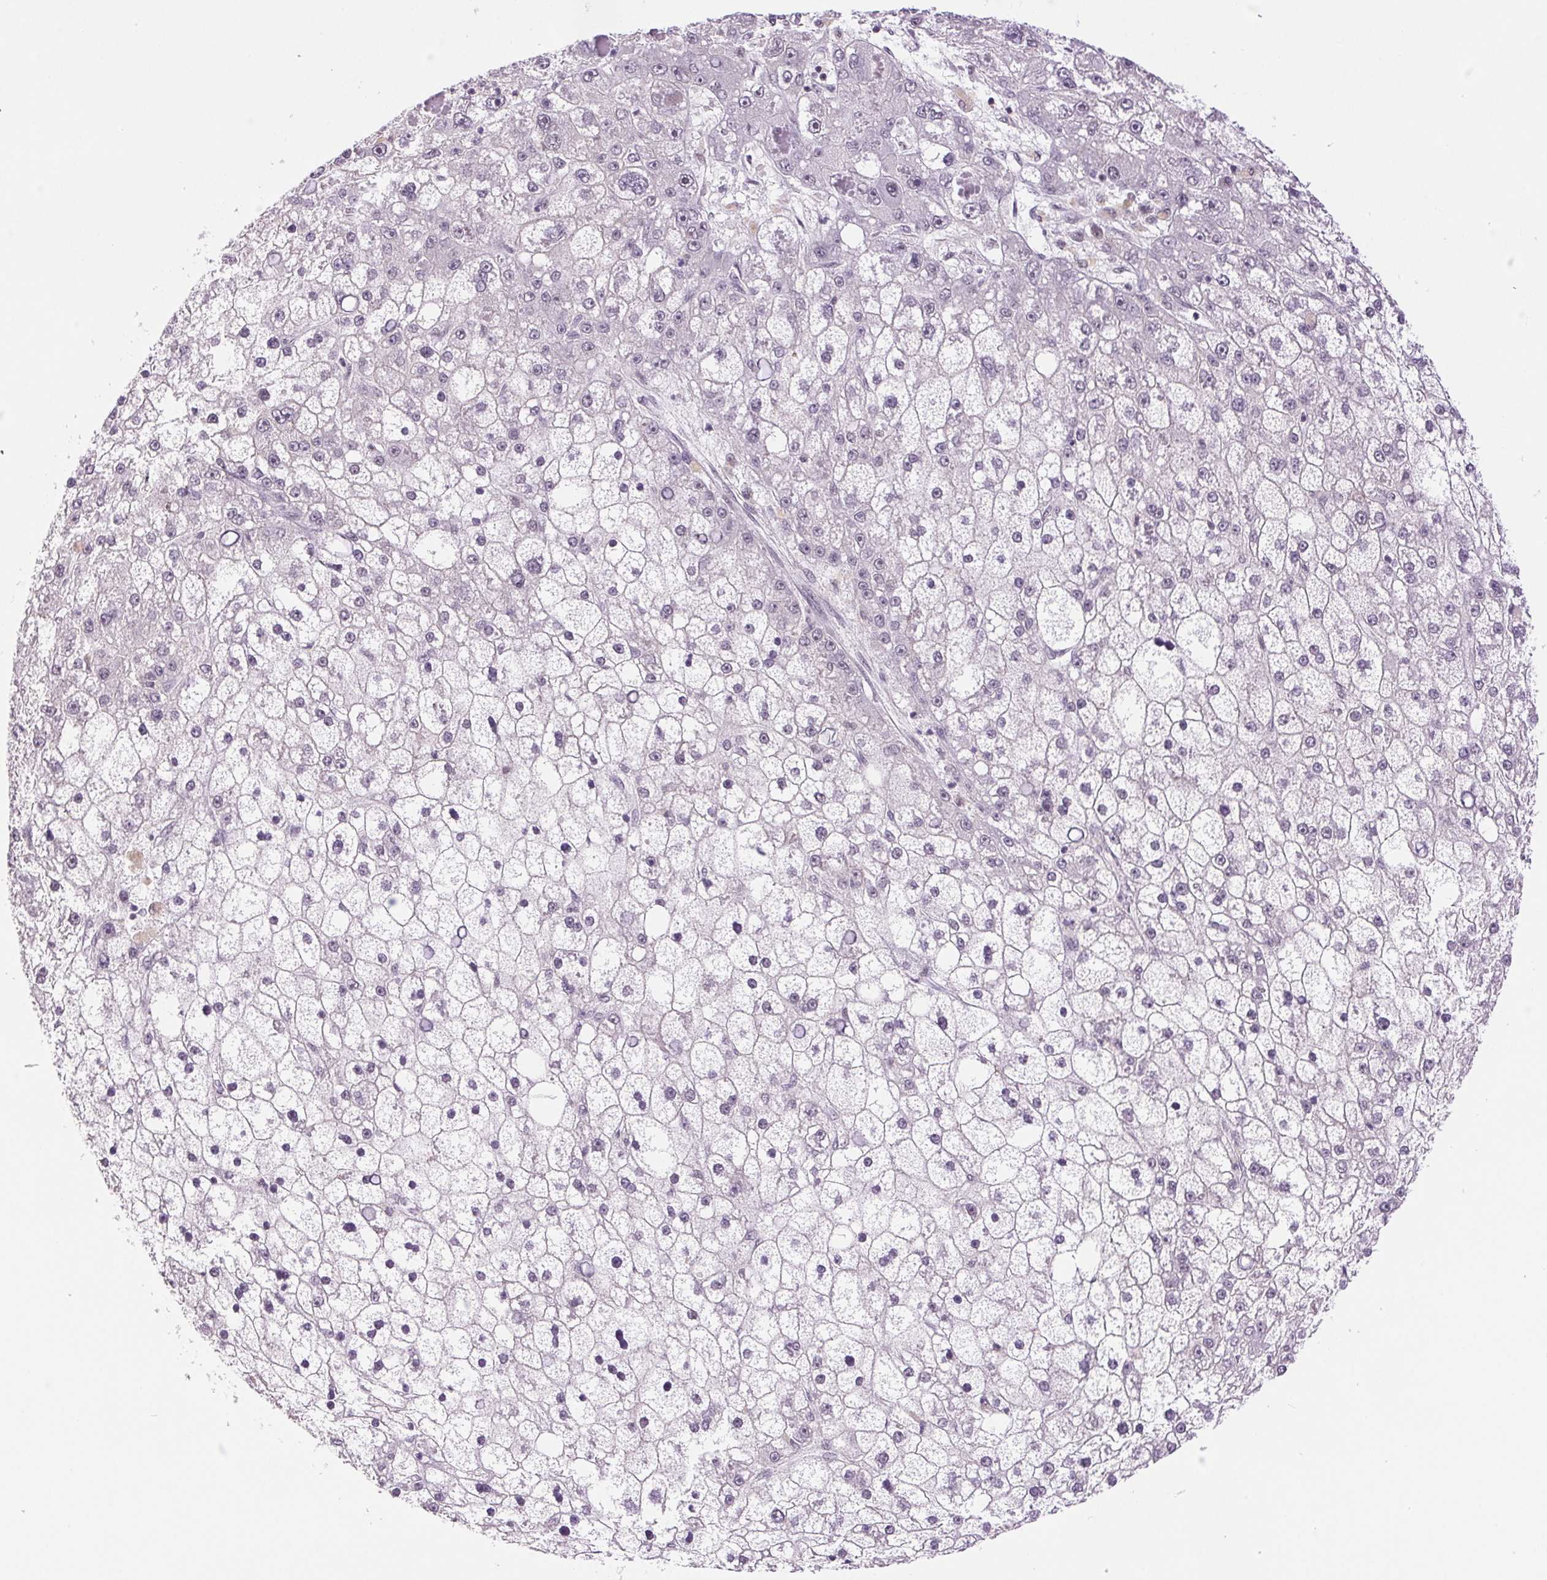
{"staining": {"intensity": "negative", "quantity": "none", "location": "none"}, "tissue": "liver cancer", "cell_type": "Tumor cells", "image_type": "cancer", "snomed": [{"axis": "morphology", "description": "Carcinoma, Hepatocellular, NOS"}, {"axis": "topography", "description": "Liver"}], "caption": "The image demonstrates no significant staining in tumor cells of liver cancer (hepatocellular carcinoma).", "gene": "RPRD1B", "patient": {"sex": "male", "age": 67}}